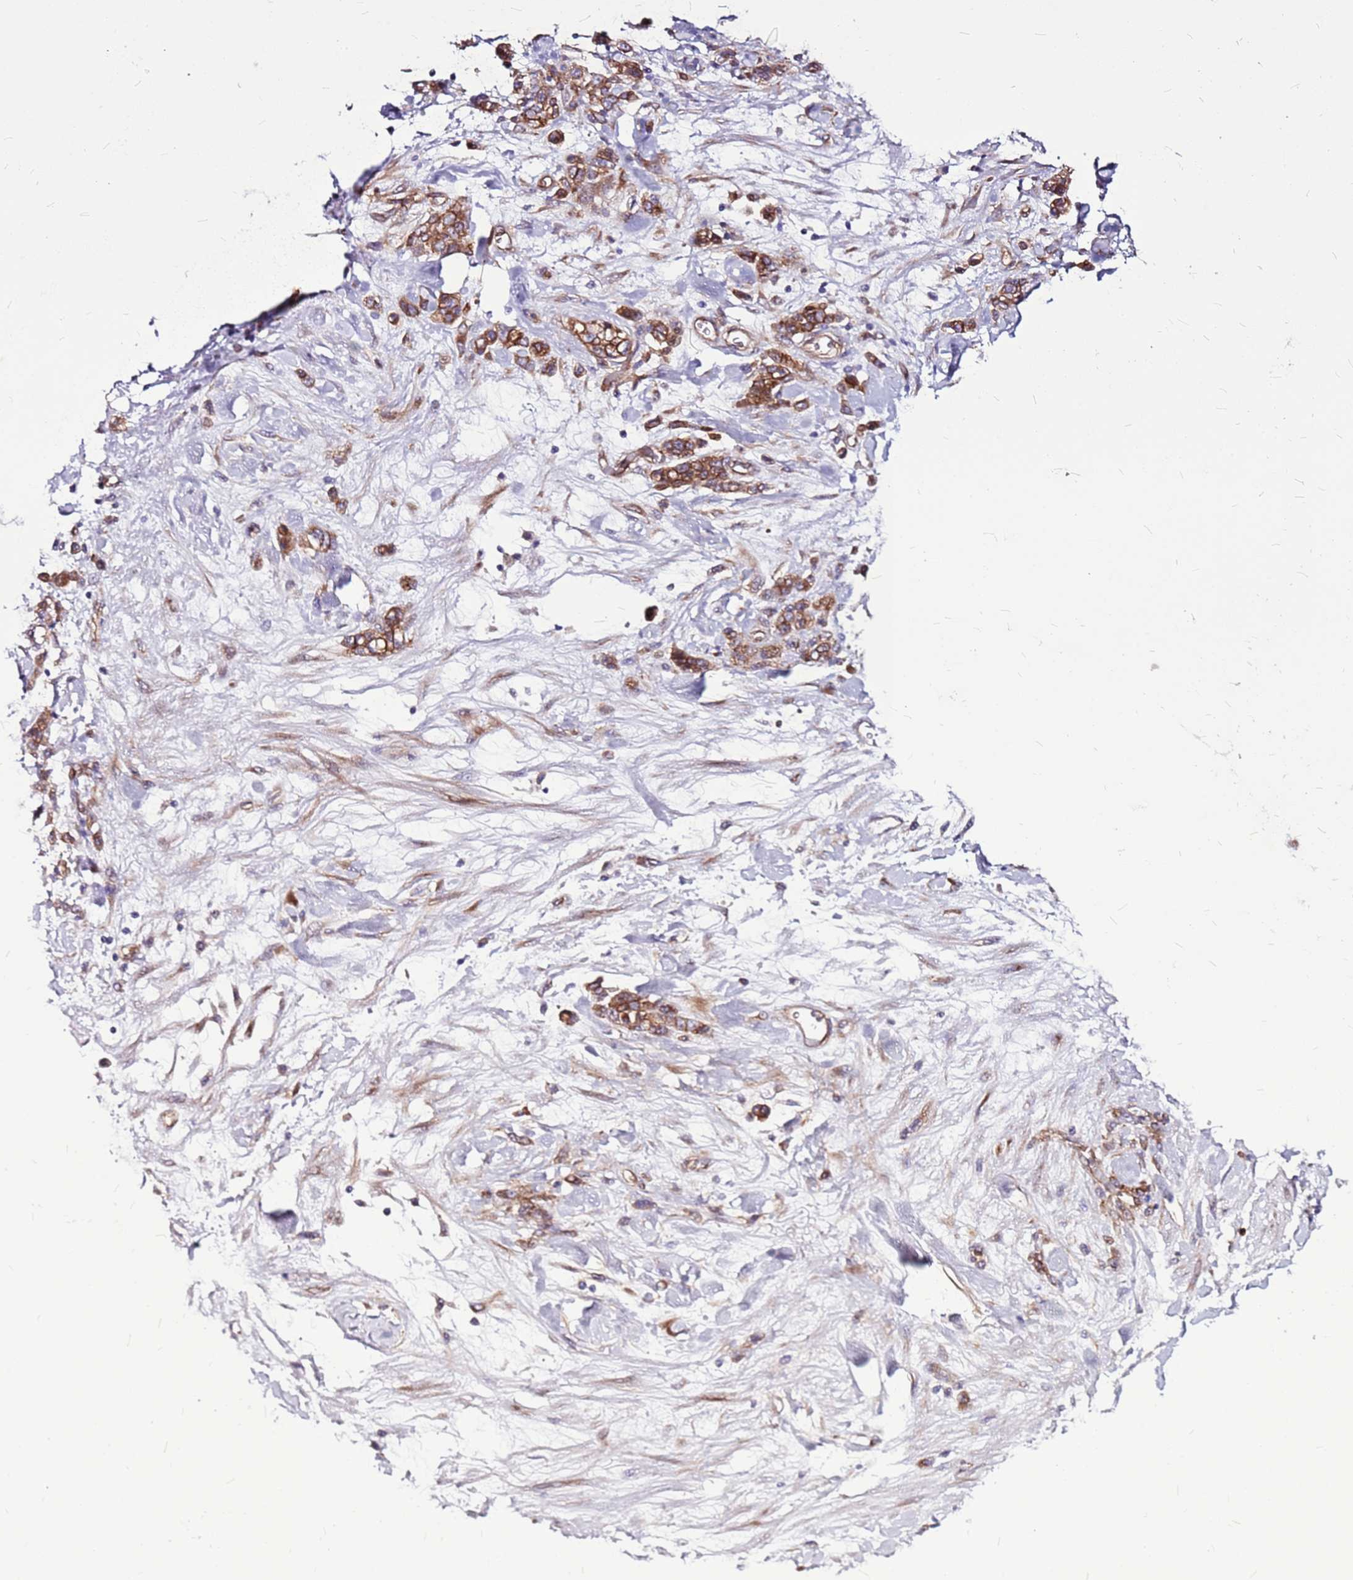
{"staining": {"intensity": "strong", "quantity": ">75%", "location": "cytoplasmic/membranous"}, "tissue": "stomach cancer", "cell_type": "Tumor cells", "image_type": "cancer", "snomed": [{"axis": "morphology", "description": "Normal tissue, NOS"}, {"axis": "morphology", "description": "Adenocarcinoma, NOS"}, {"axis": "topography", "description": "Stomach"}], "caption": "Immunohistochemistry (IHC) image of adenocarcinoma (stomach) stained for a protein (brown), which demonstrates high levels of strong cytoplasmic/membranous positivity in approximately >75% of tumor cells.", "gene": "TOPAZ1", "patient": {"sex": "male", "age": 82}}